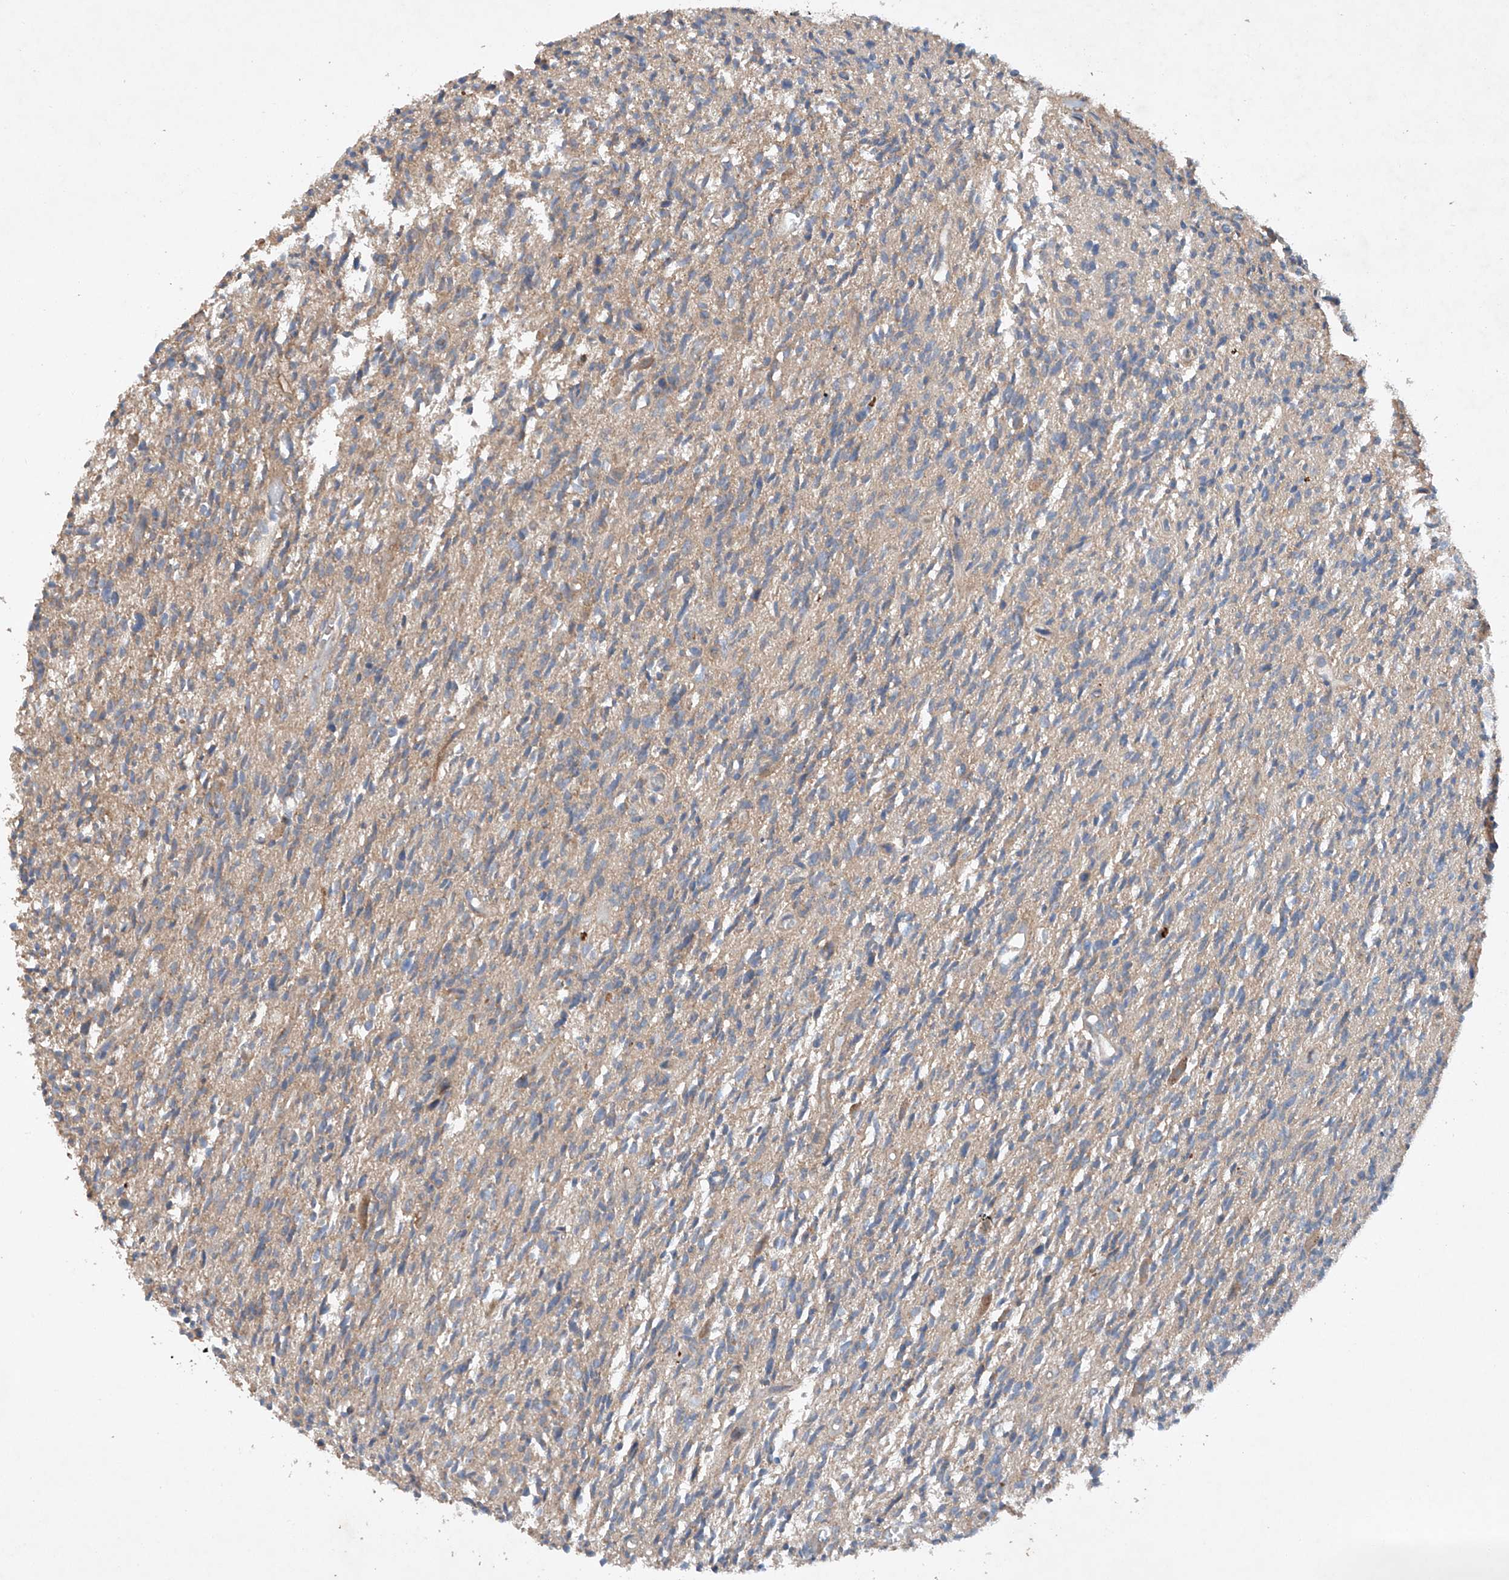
{"staining": {"intensity": "weak", "quantity": "<25%", "location": "cytoplasmic/membranous"}, "tissue": "glioma", "cell_type": "Tumor cells", "image_type": "cancer", "snomed": [{"axis": "morphology", "description": "Glioma, malignant, High grade"}, {"axis": "topography", "description": "Brain"}], "caption": "The IHC photomicrograph has no significant expression in tumor cells of malignant high-grade glioma tissue.", "gene": "CEP85L", "patient": {"sex": "female", "age": 57}}